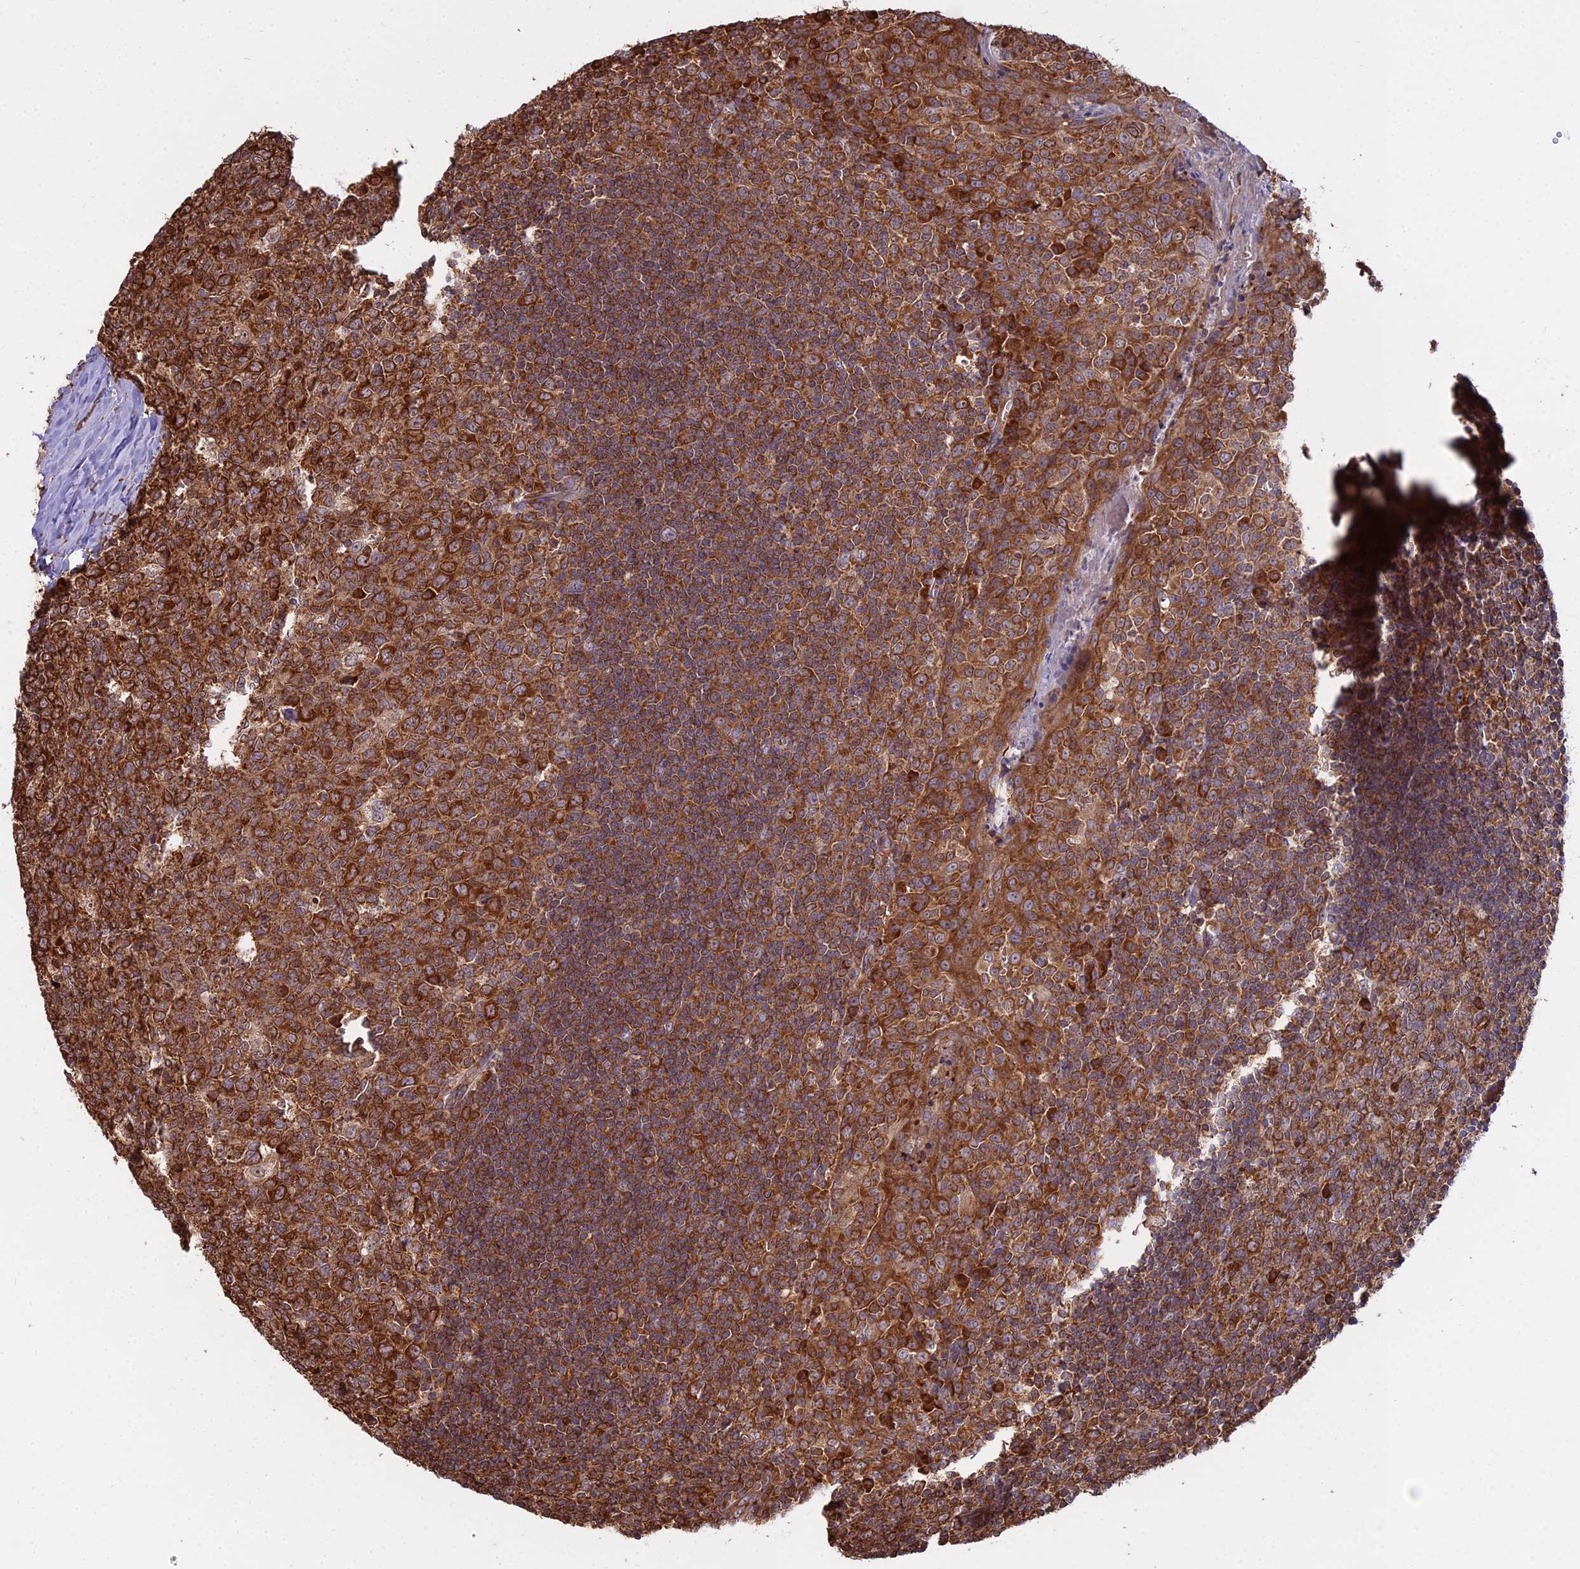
{"staining": {"intensity": "strong", "quantity": ">75%", "location": "cytoplasmic/membranous"}, "tissue": "tonsil", "cell_type": "Germinal center cells", "image_type": "normal", "snomed": [{"axis": "morphology", "description": "Normal tissue, NOS"}, {"axis": "topography", "description": "Tonsil"}], "caption": "Immunohistochemistry histopathology image of normal human tonsil stained for a protein (brown), which demonstrates high levels of strong cytoplasmic/membranous expression in approximately >75% of germinal center cells.", "gene": "RPL26", "patient": {"sex": "male", "age": 27}}